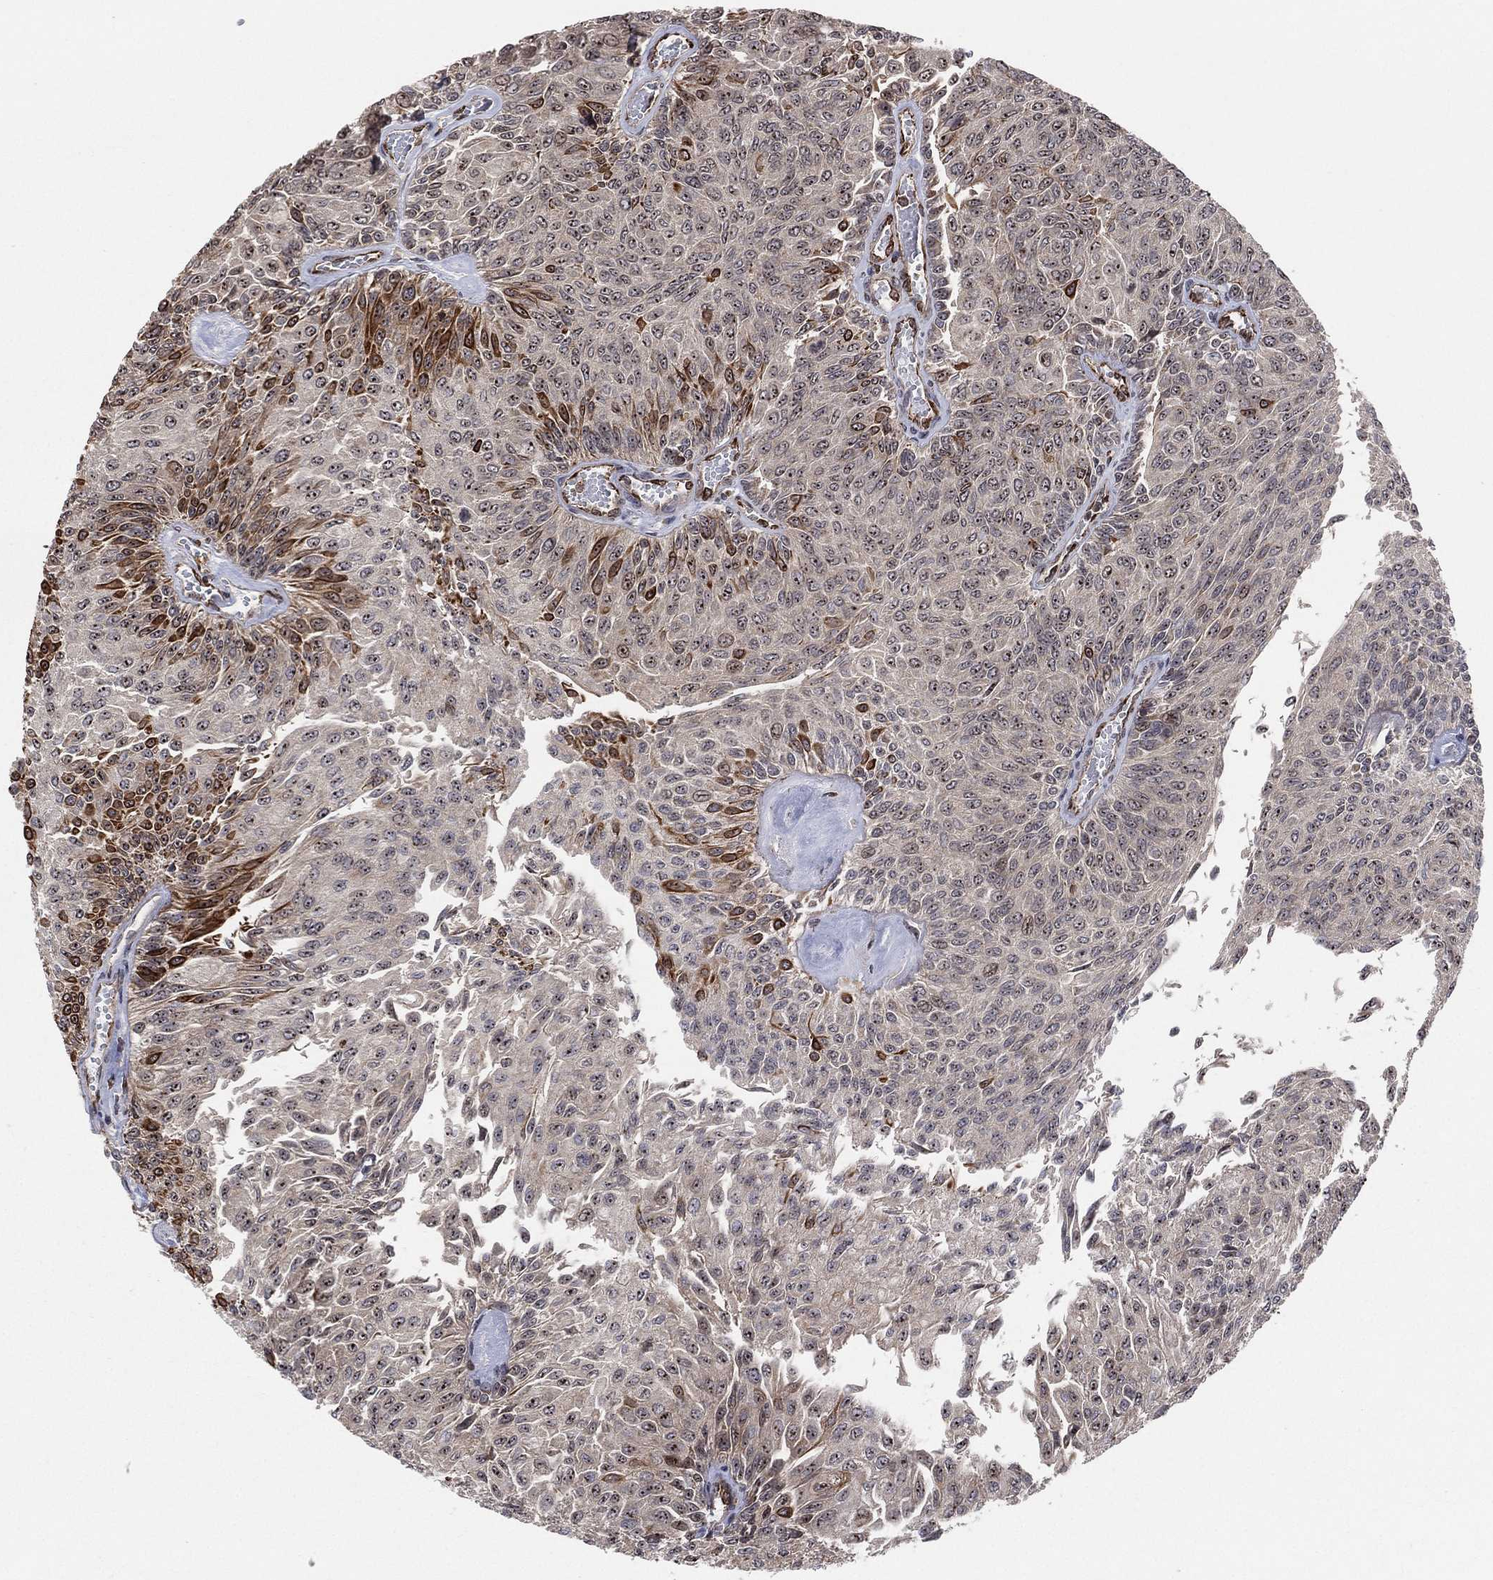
{"staining": {"intensity": "strong", "quantity": "<25%", "location": "cytoplasmic/membranous"}, "tissue": "urothelial cancer", "cell_type": "Tumor cells", "image_type": "cancer", "snomed": [{"axis": "morphology", "description": "Urothelial carcinoma, Low grade"}, {"axis": "topography", "description": "Ureter, NOS"}, {"axis": "topography", "description": "Urinary bladder"}], "caption": "There is medium levels of strong cytoplasmic/membranous positivity in tumor cells of urothelial carcinoma (low-grade), as demonstrated by immunohistochemical staining (brown color).", "gene": "TMCO1", "patient": {"sex": "male", "age": 78}}